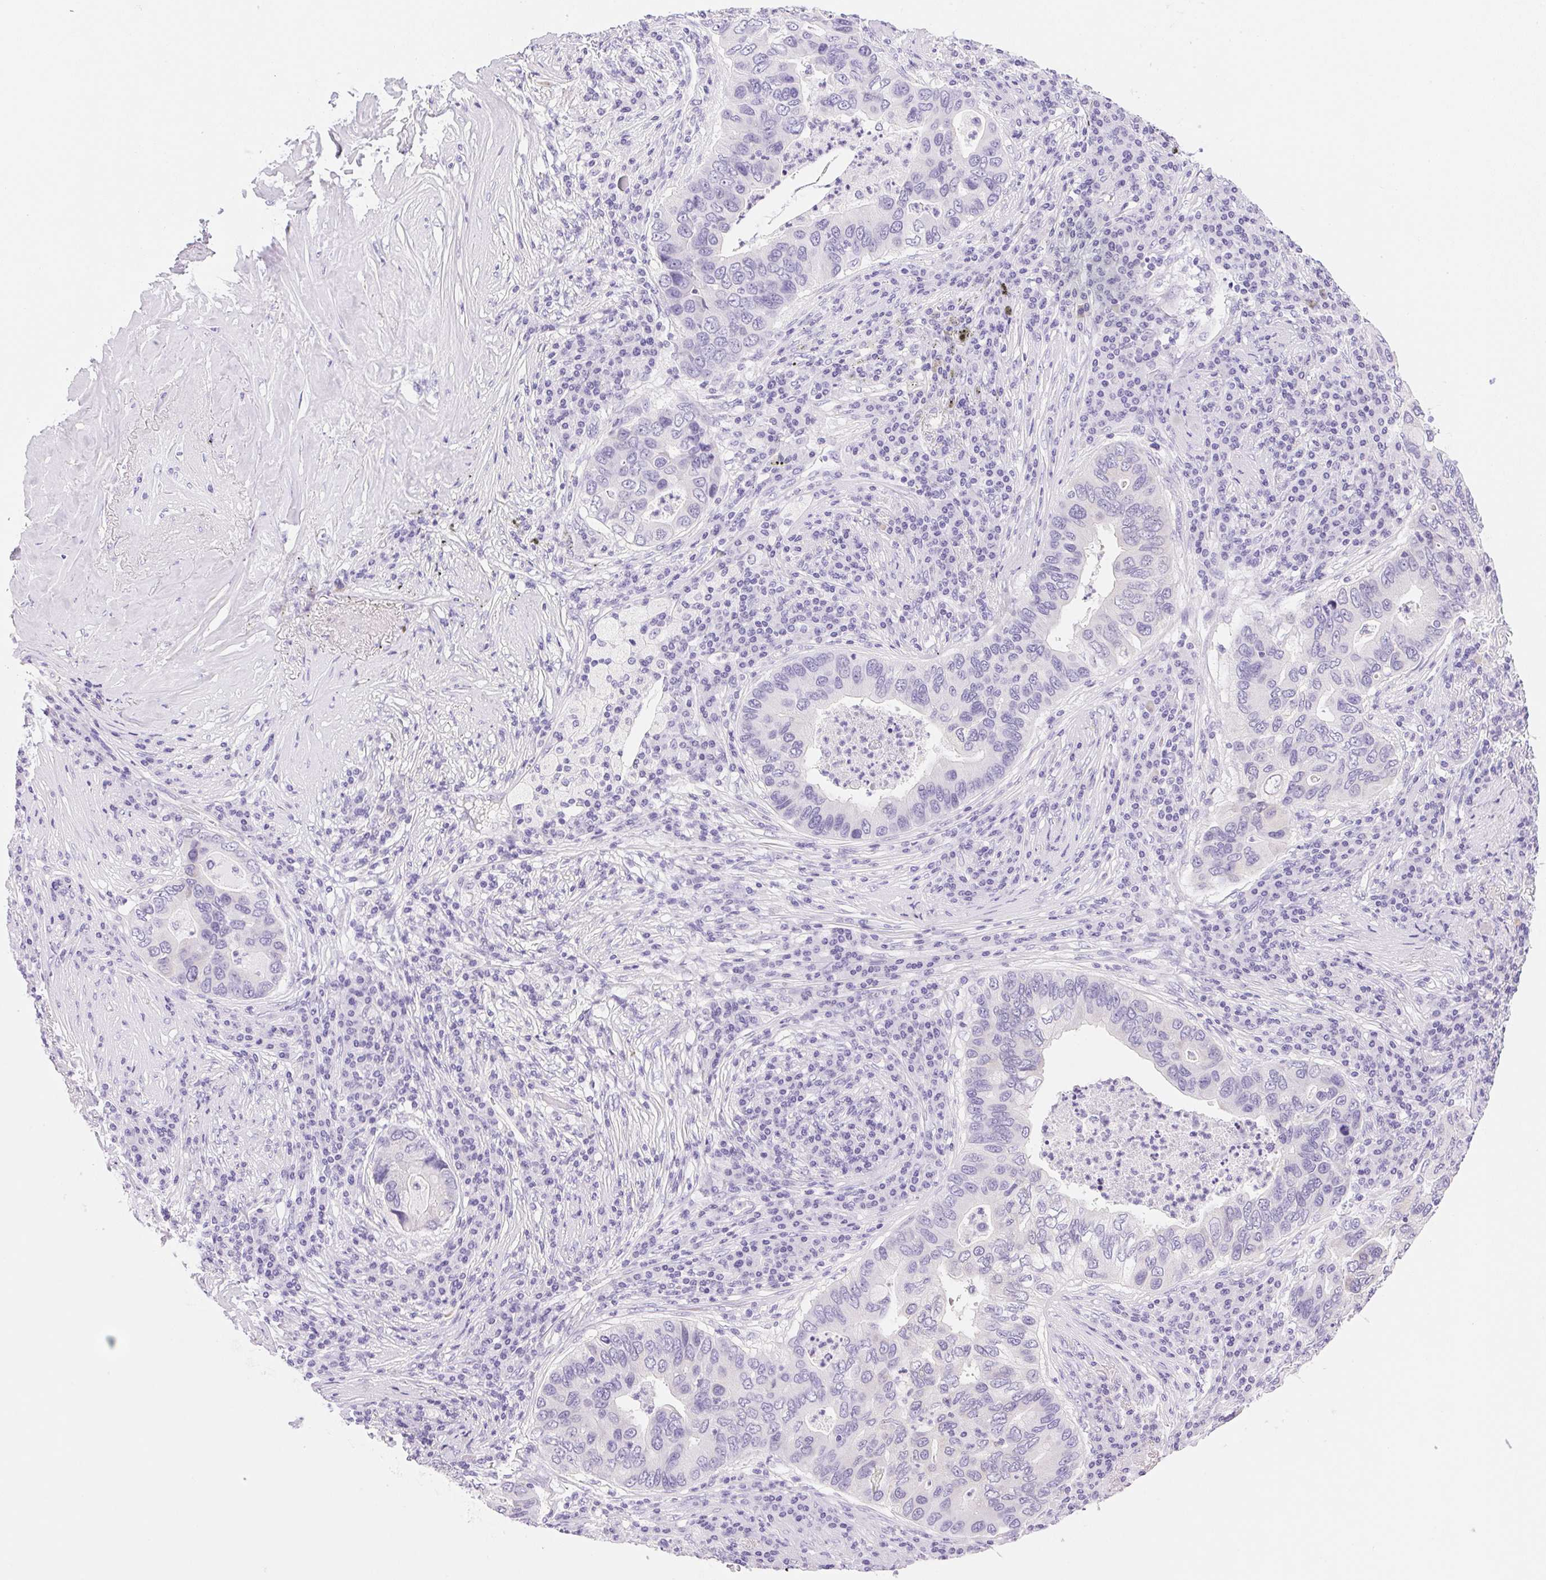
{"staining": {"intensity": "negative", "quantity": "none", "location": "none"}, "tissue": "lung cancer", "cell_type": "Tumor cells", "image_type": "cancer", "snomed": [{"axis": "morphology", "description": "Adenocarcinoma, NOS"}, {"axis": "morphology", "description": "Adenocarcinoma, metastatic, NOS"}, {"axis": "topography", "description": "Lymph node"}, {"axis": "topography", "description": "Lung"}], "caption": "The photomicrograph shows no significant staining in tumor cells of lung cancer.", "gene": "DHCR24", "patient": {"sex": "female", "age": 54}}